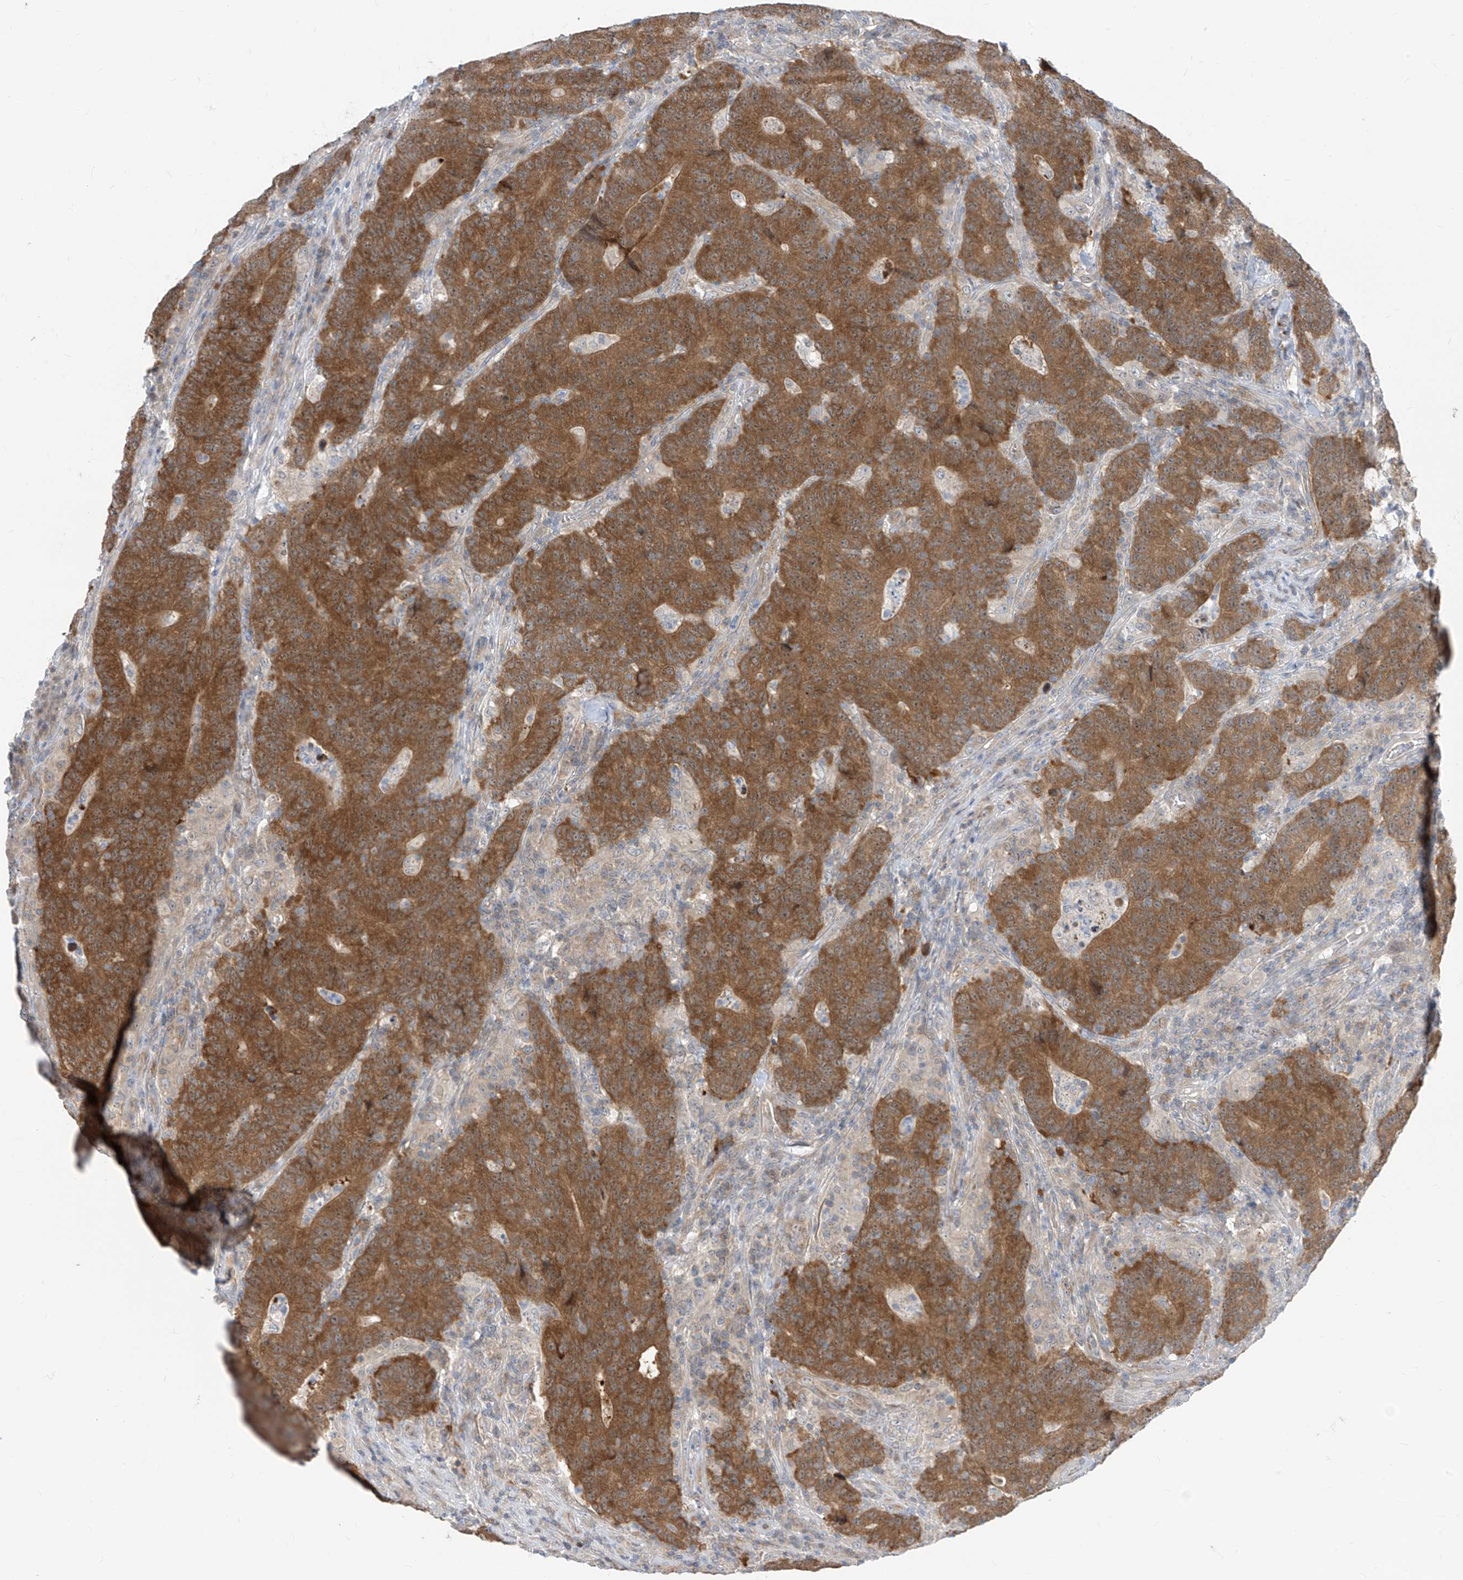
{"staining": {"intensity": "strong", "quantity": ">75%", "location": "cytoplasmic/membranous"}, "tissue": "colorectal cancer", "cell_type": "Tumor cells", "image_type": "cancer", "snomed": [{"axis": "morphology", "description": "Normal tissue, NOS"}, {"axis": "morphology", "description": "Adenocarcinoma, NOS"}, {"axis": "topography", "description": "Colon"}], "caption": "Protein staining of colorectal adenocarcinoma tissue demonstrates strong cytoplasmic/membranous staining in approximately >75% of tumor cells. (Brightfield microscopy of DAB IHC at high magnification).", "gene": "TTC38", "patient": {"sex": "female", "age": 75}}